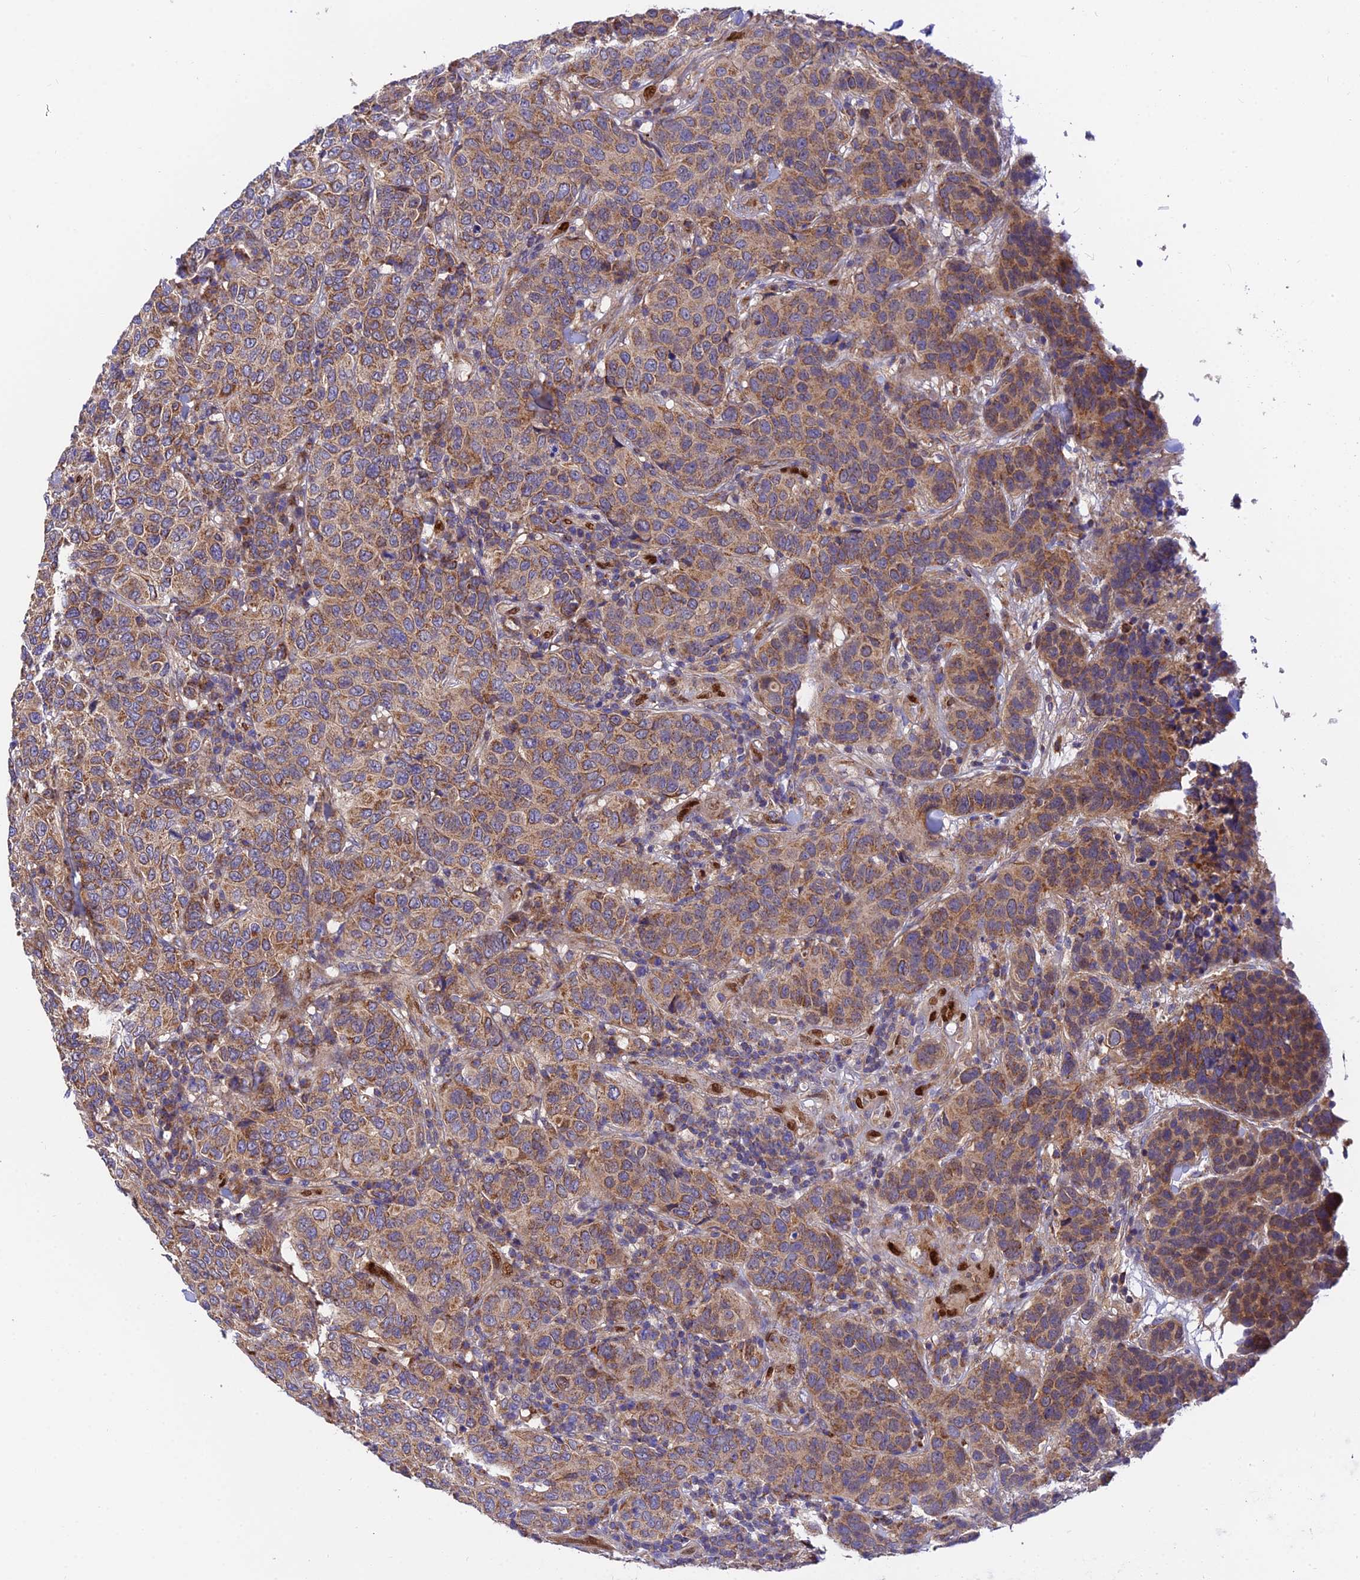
{"staining": {"intensity": "moderate", "quantity": ">75%", "location": "cytoplasmic/membranous"}, "tissue": "breast cancer", "cell_type": "Tumor cells", "image_type": "cancer", "snomed": [{"axis": "morphology", "description": "Duct carcinoma"}, {"axis": "topography", "description": "Breast"}], "caption": "Protein staining displays moderate cytoplasmic/membranous staining in approximately >75% of tumor cells in breast cancer (infiltrating ductal carcinoma).", "gene": "PODNL1", "patient": {"sex": "female", "age": 55}}